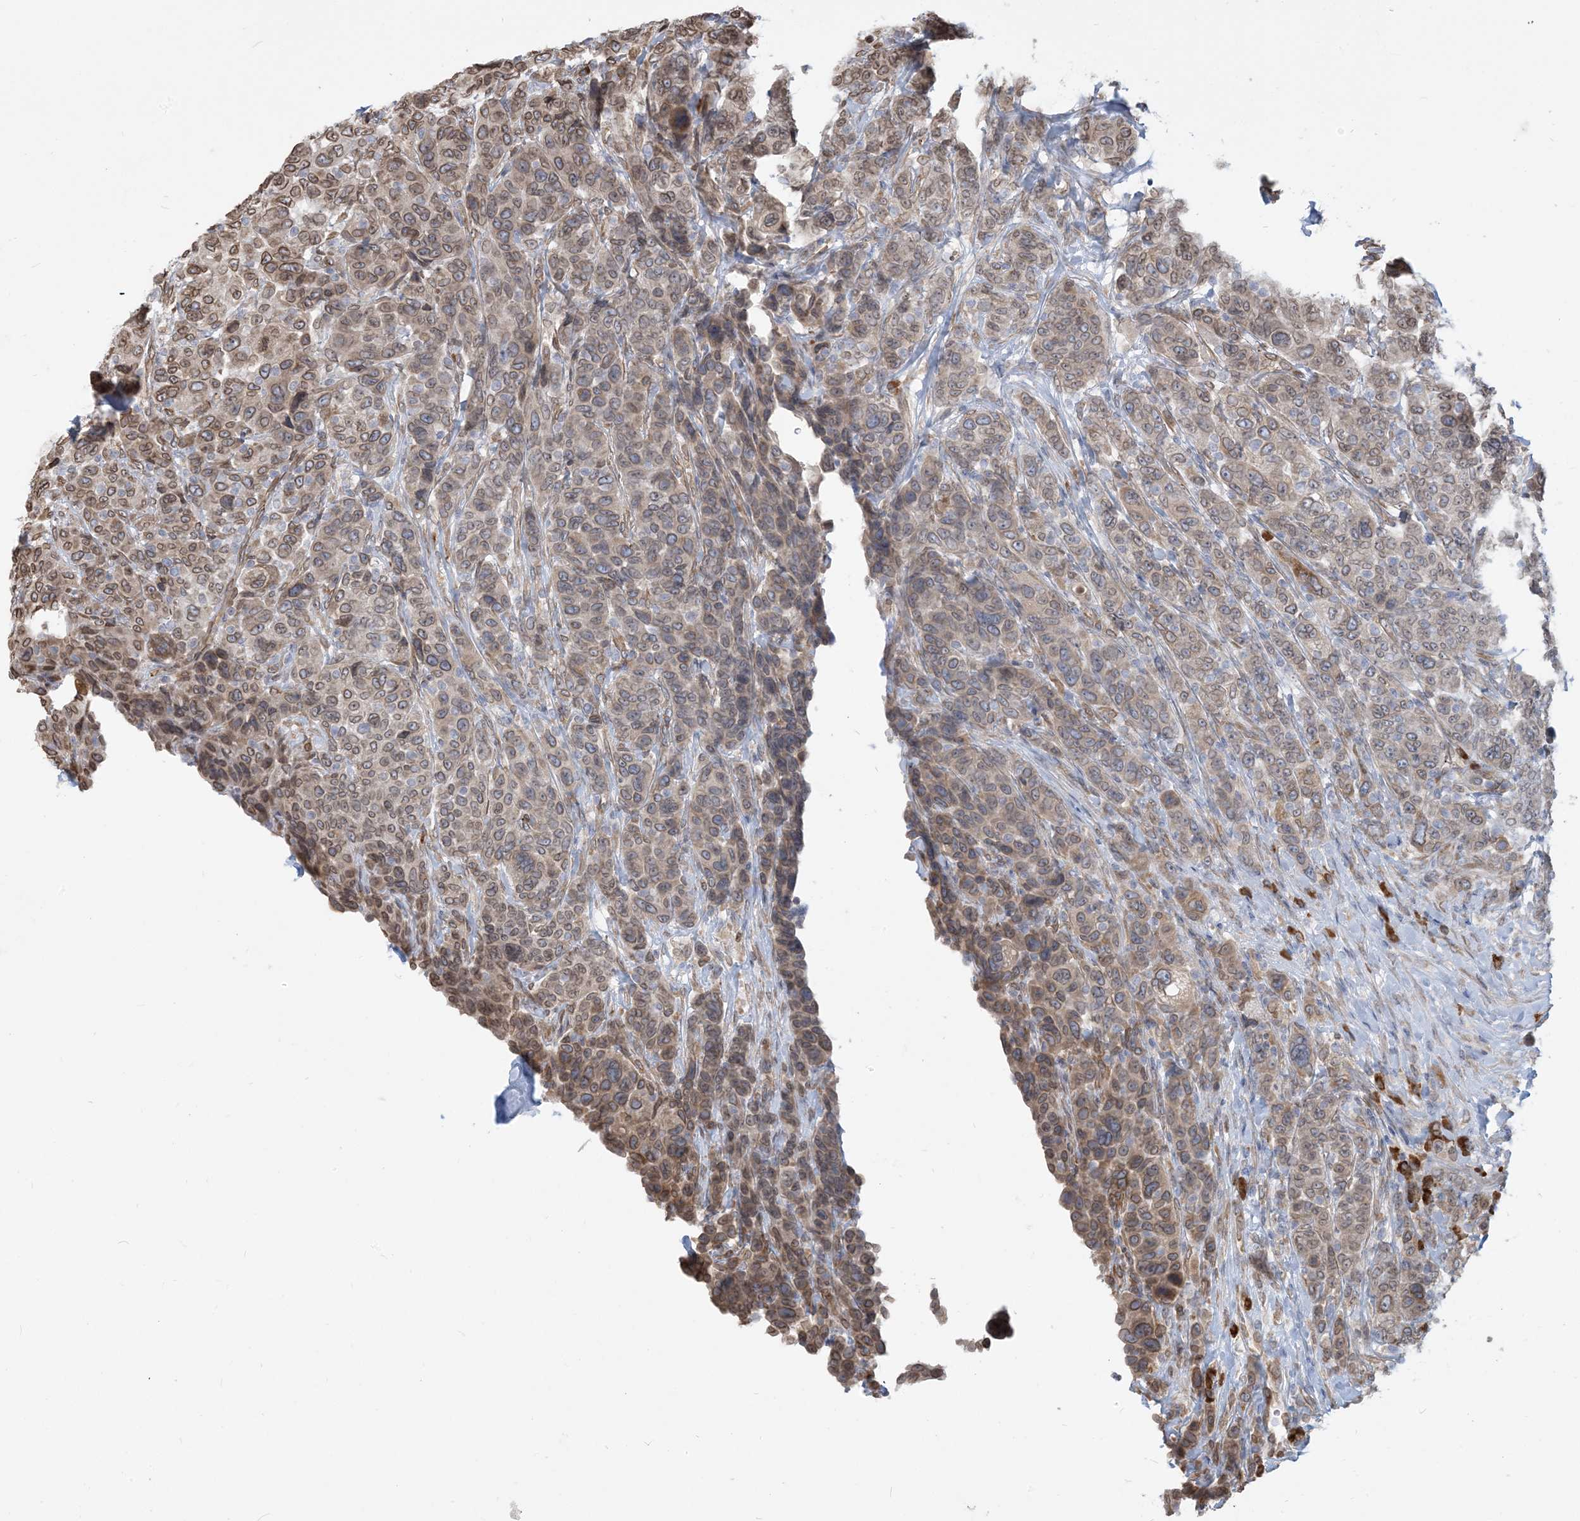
{"staining": {"intensity": "moderate", "quantity": "25%-75%", "location": "cytoplasmic/membranous,nuclear"}, "tissue": "breast cancer", "cell_type": "Tumor cells", "image_type": "cancer", "snomed": [{"axis": "morphology", "description": "Duct carcinoma"}, {"axis": "topography", "description": "Breast"}], "caption": "Tumor cells reveal moderate cytoplasmic/membranous and nuclear staining in approximately 25%-75% of cells in breast cancer.", "gene": "WWP1", "patient": {"sex": "female", "age": 37}}